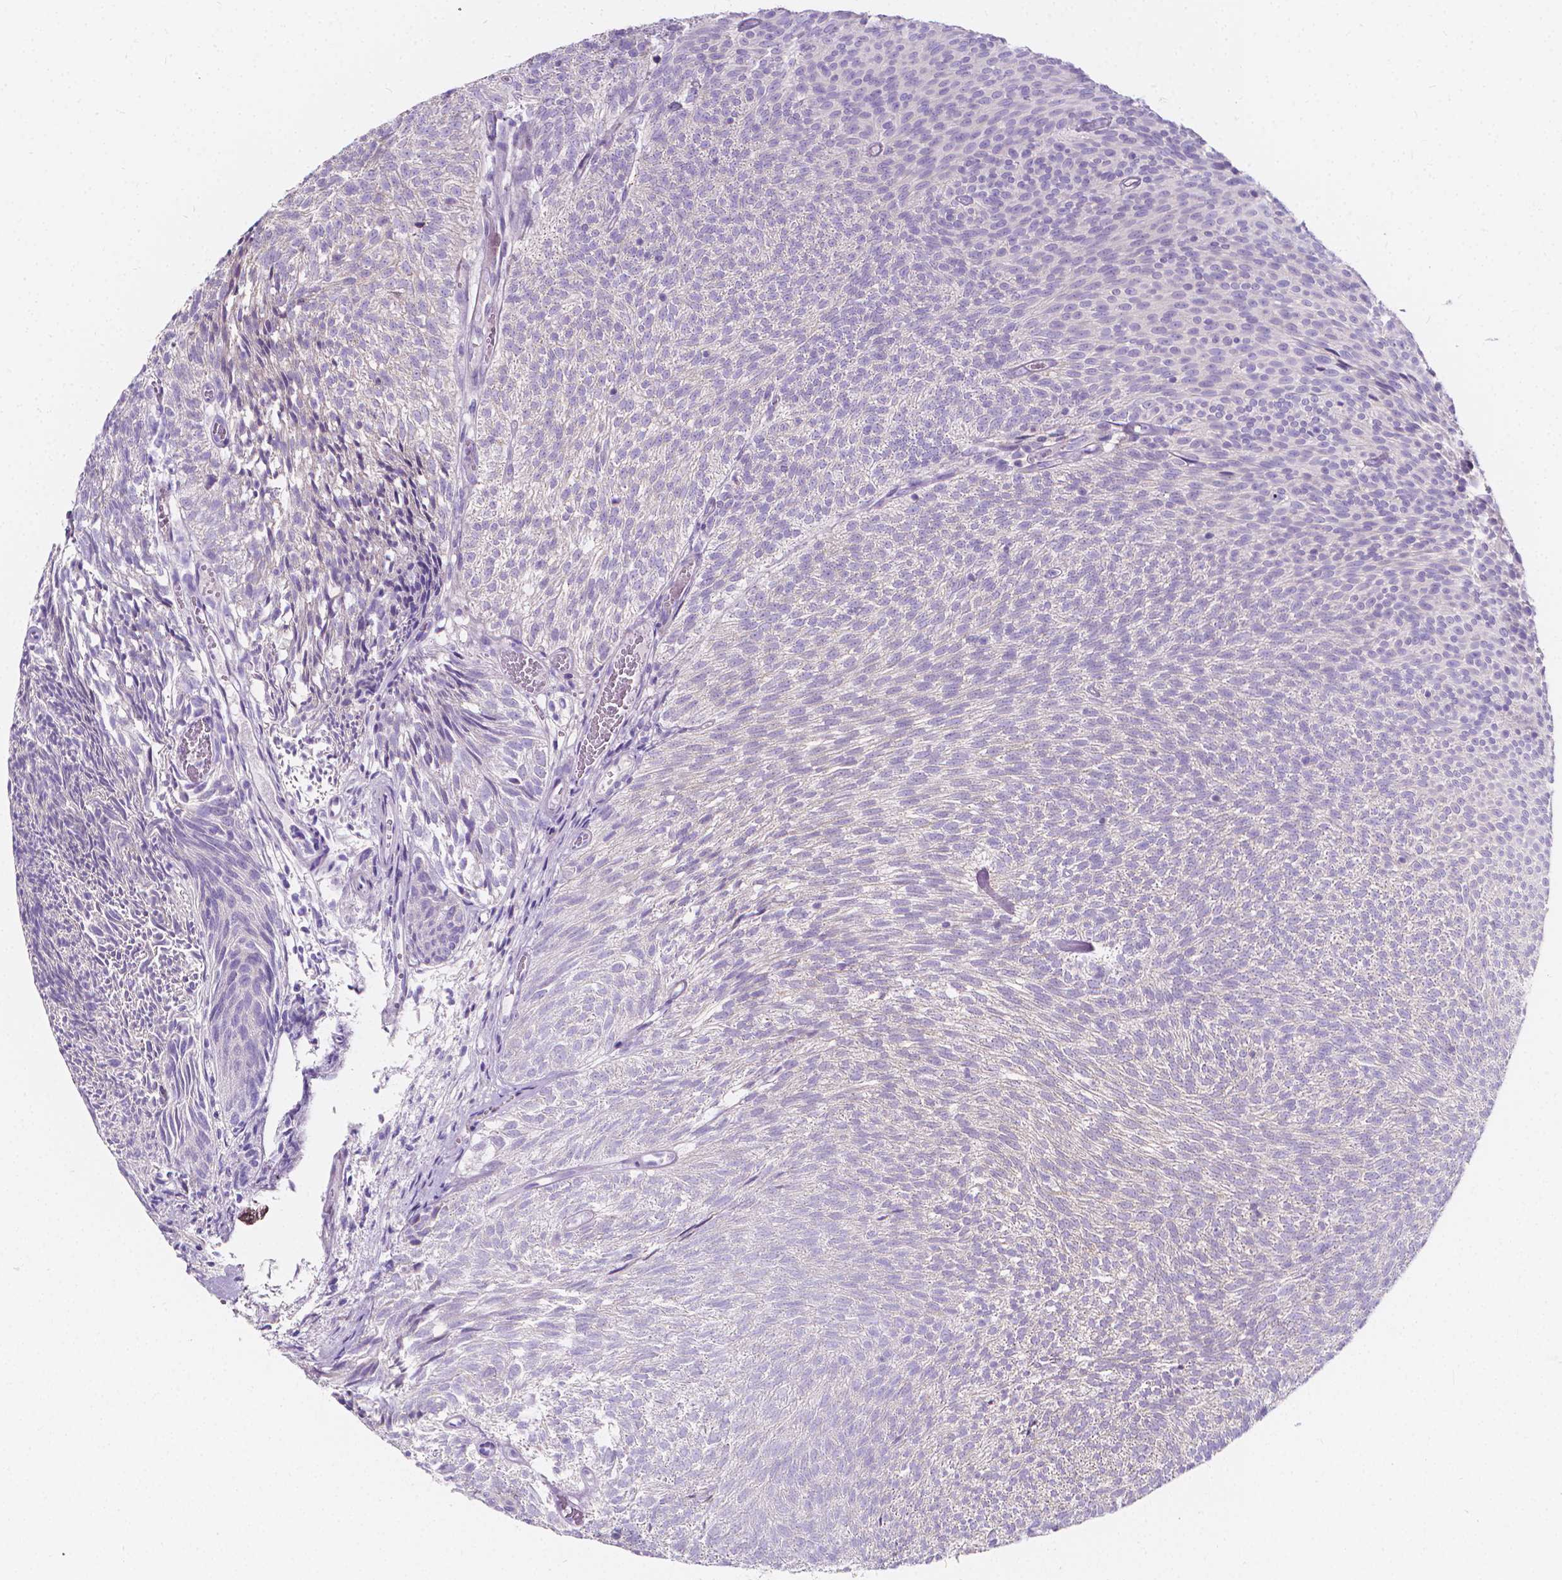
{"staining": {"intensity": "negative", "quantity": "none", "location": "none"}, "tissue": "urothelial cancer", "cell_type": "Tumor cells", "image_type": "cancer", "snomed": [{"axis": "morphology", "description": "Urothelial carcinoma, Low grade"}, {"axis": "topography", "description": "Urinary bladder"}], "caption": "The micrograph reveals no significant positivity in tumor cells of urothelial cancer. Nuclei are stained in blue.", "gene": "CLSTN2", "patient": {"sex": "male", "age": 77}}